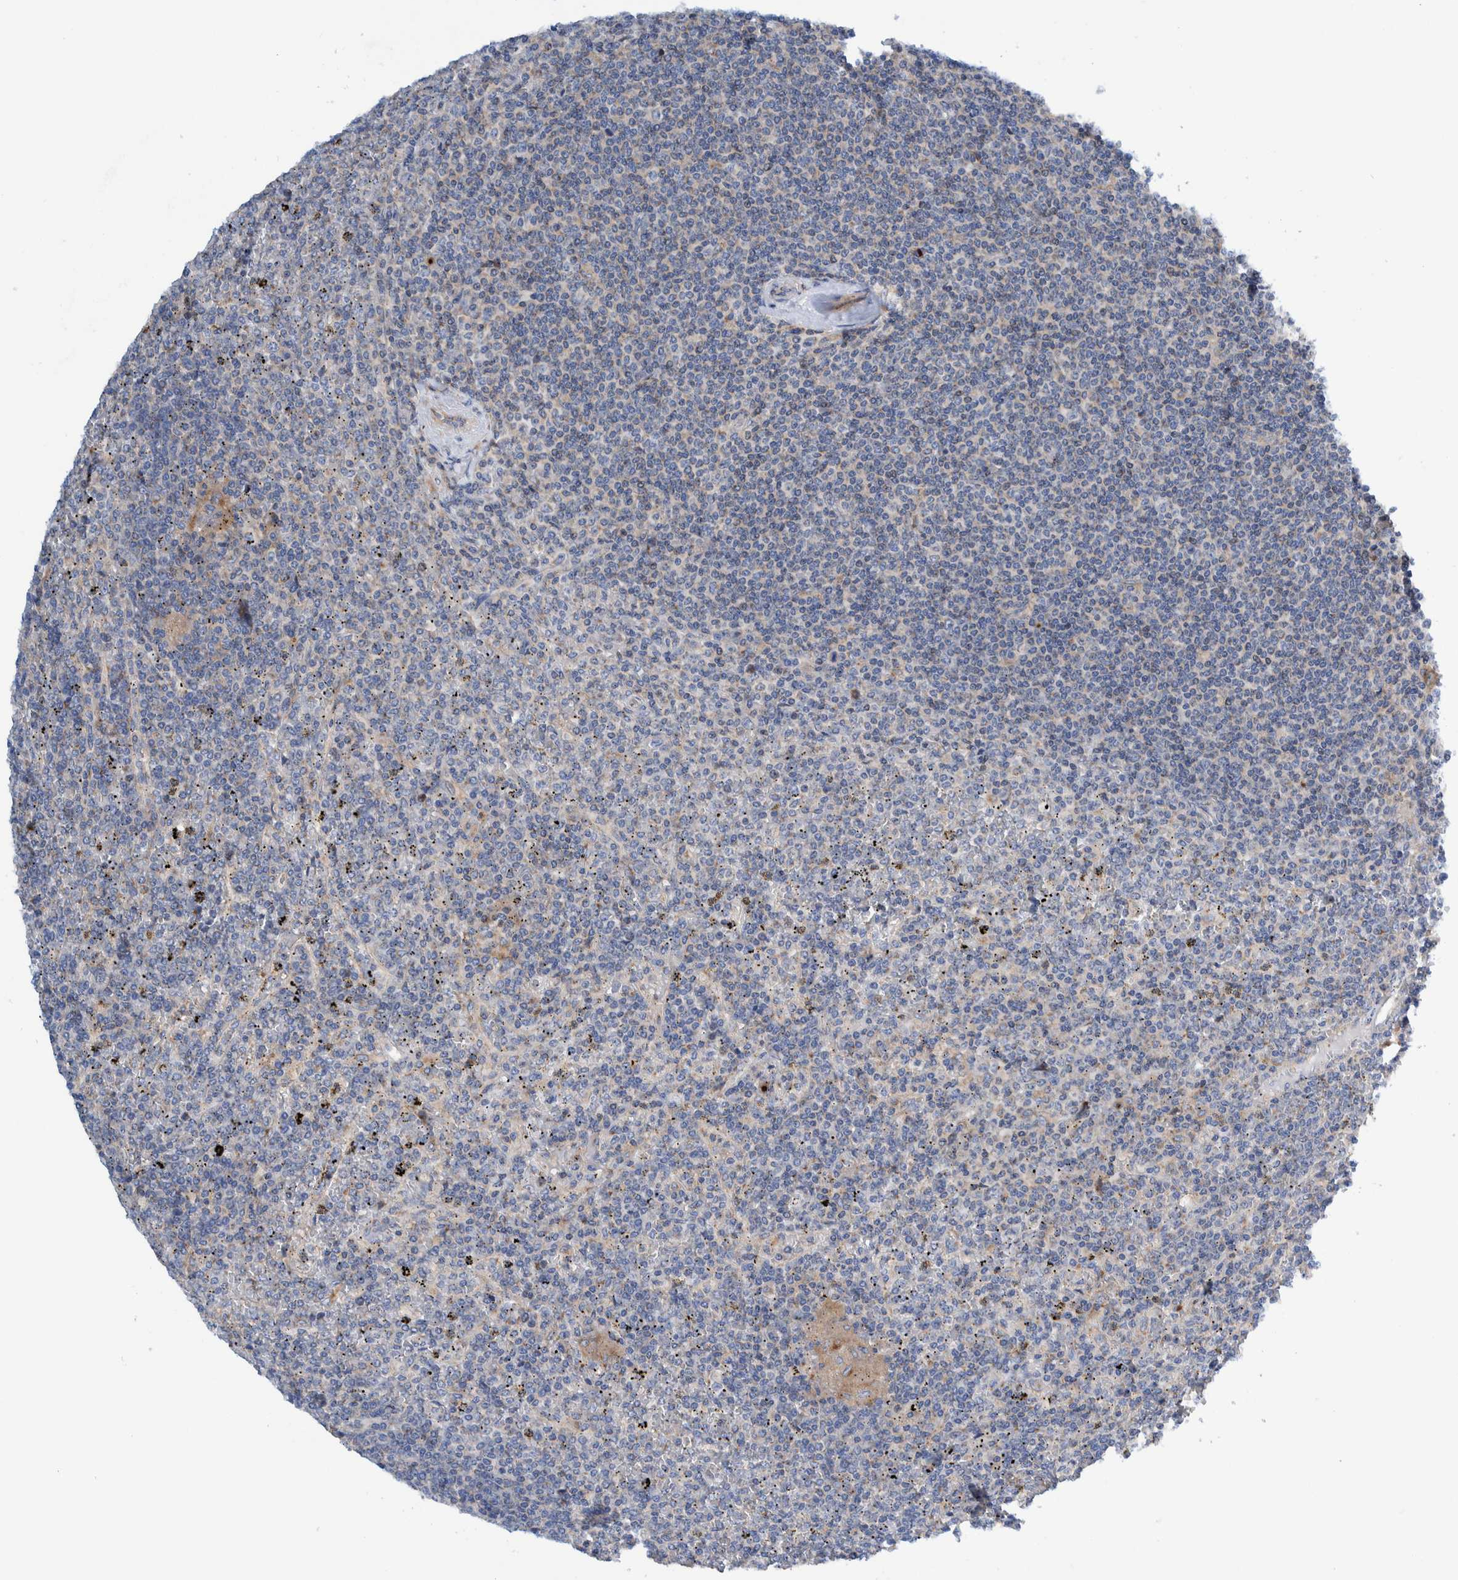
{"staining": {"intensity": "negative", "quantity": "none", "location": "none"}, "tissue": "lymphoma", "cell_type": "Tumor cells", "image_type": "cancer", "snomed": [{"axis": "morphology", "description": "Malignant lymphoma, non-Hodgkin's type, Low grade"}, {"axis": "topography", "description": "Spleen"}], "caption": "A high-resolution photomicrograph shows IHC staining of low-grade malignant lymphoma, non-Hodgkin's type, which displays no significant staining in tumor cells.", "gene": "TRIM58", "patient": {"sex": "female", "age": 19}}